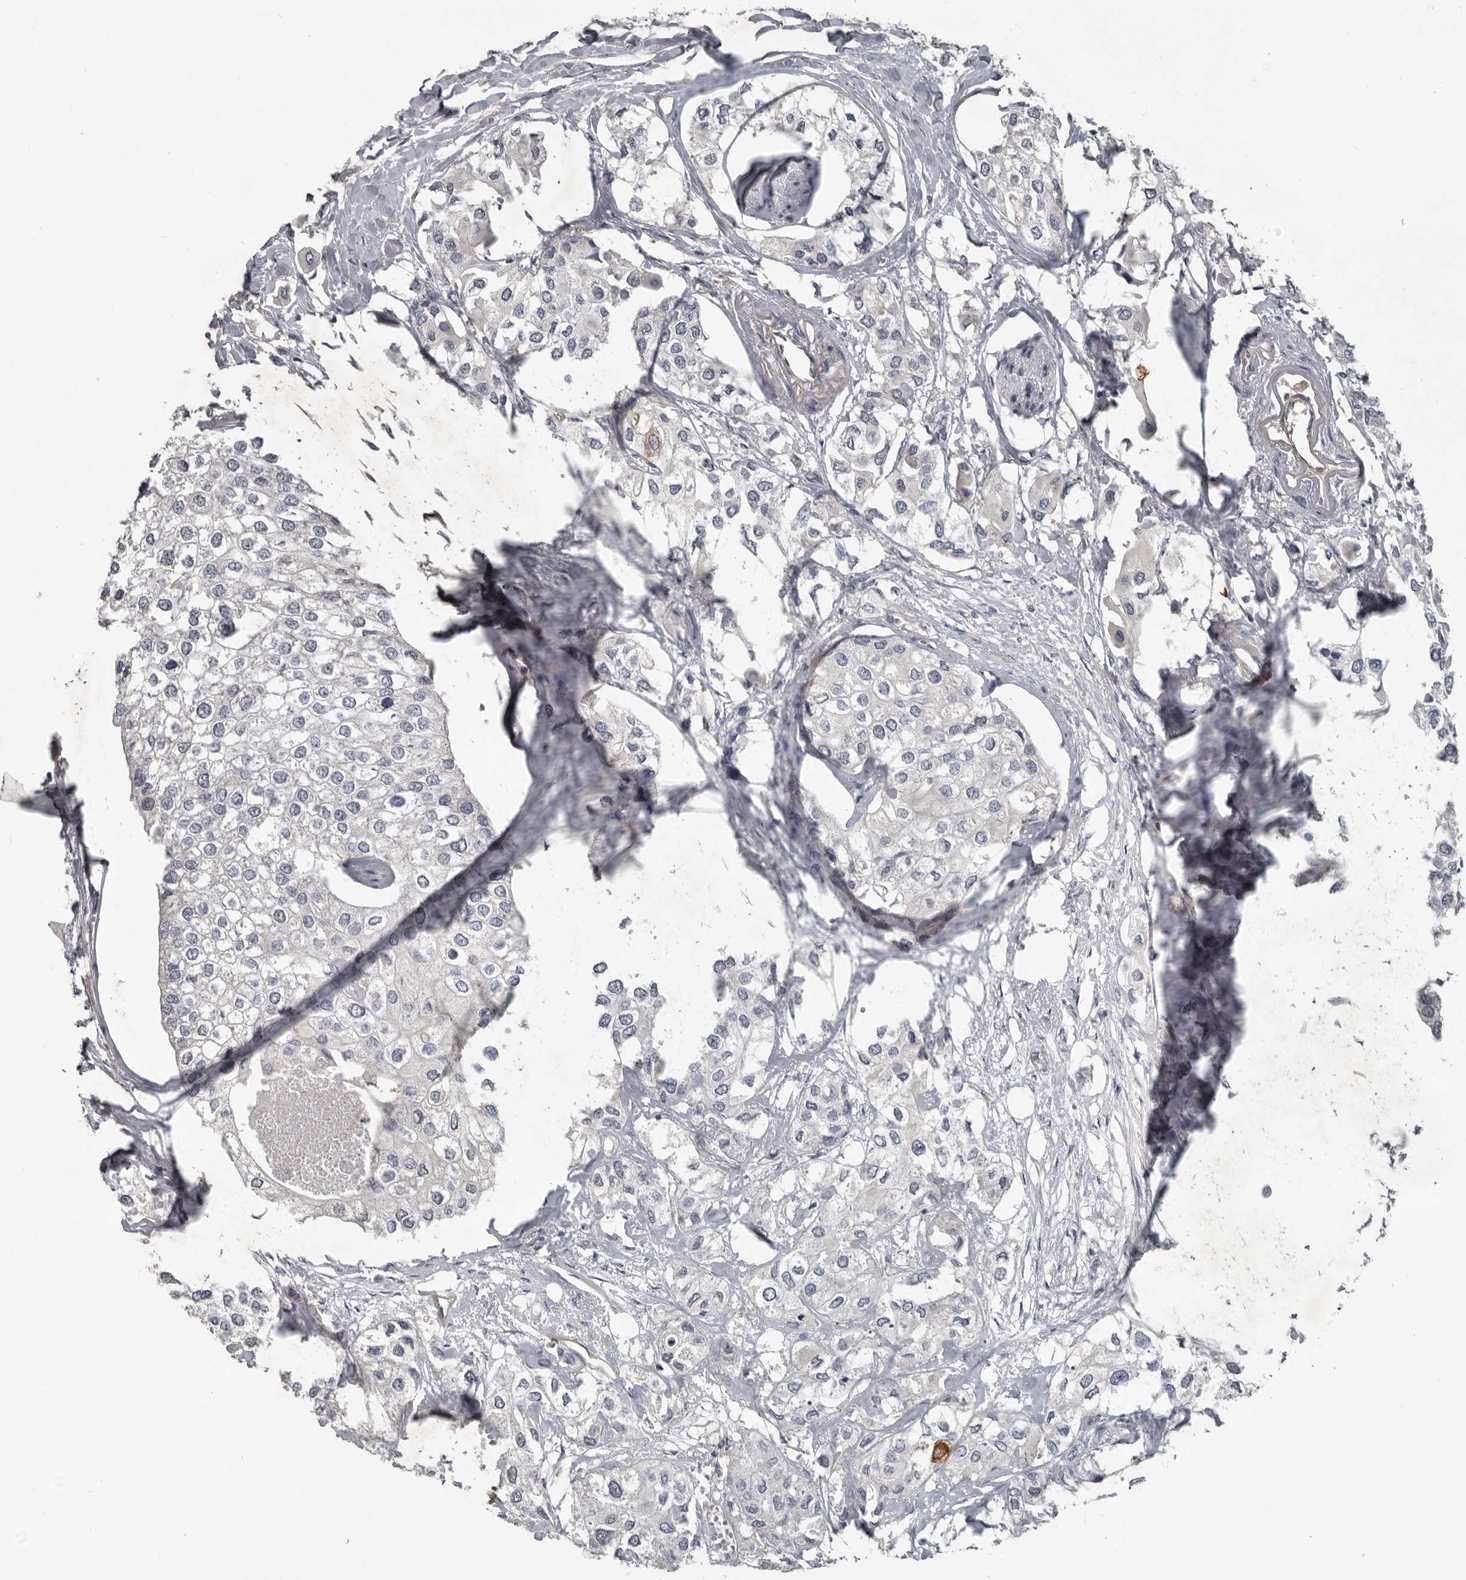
{"staining": {"intensity": "negative", "quantity": "none", "location": "none"}, "tissue": "urothelial cancer", "cell_type": "Tumor cells", "image_type": "cancer", "snomed": [{"axis": "morphology", "description": "Urothelial carcinoma, High grade"}, {"axis": "topography", "description": "Urinary bladder"}], "caption": "An IHC micrograph of high-grade urothelial carcinoma is shown. There is no staining in tumor cells of high-grade urothelial carcinoma.", "gene": "C1orf216", "patient": {"sex": "male", "age": 64}}